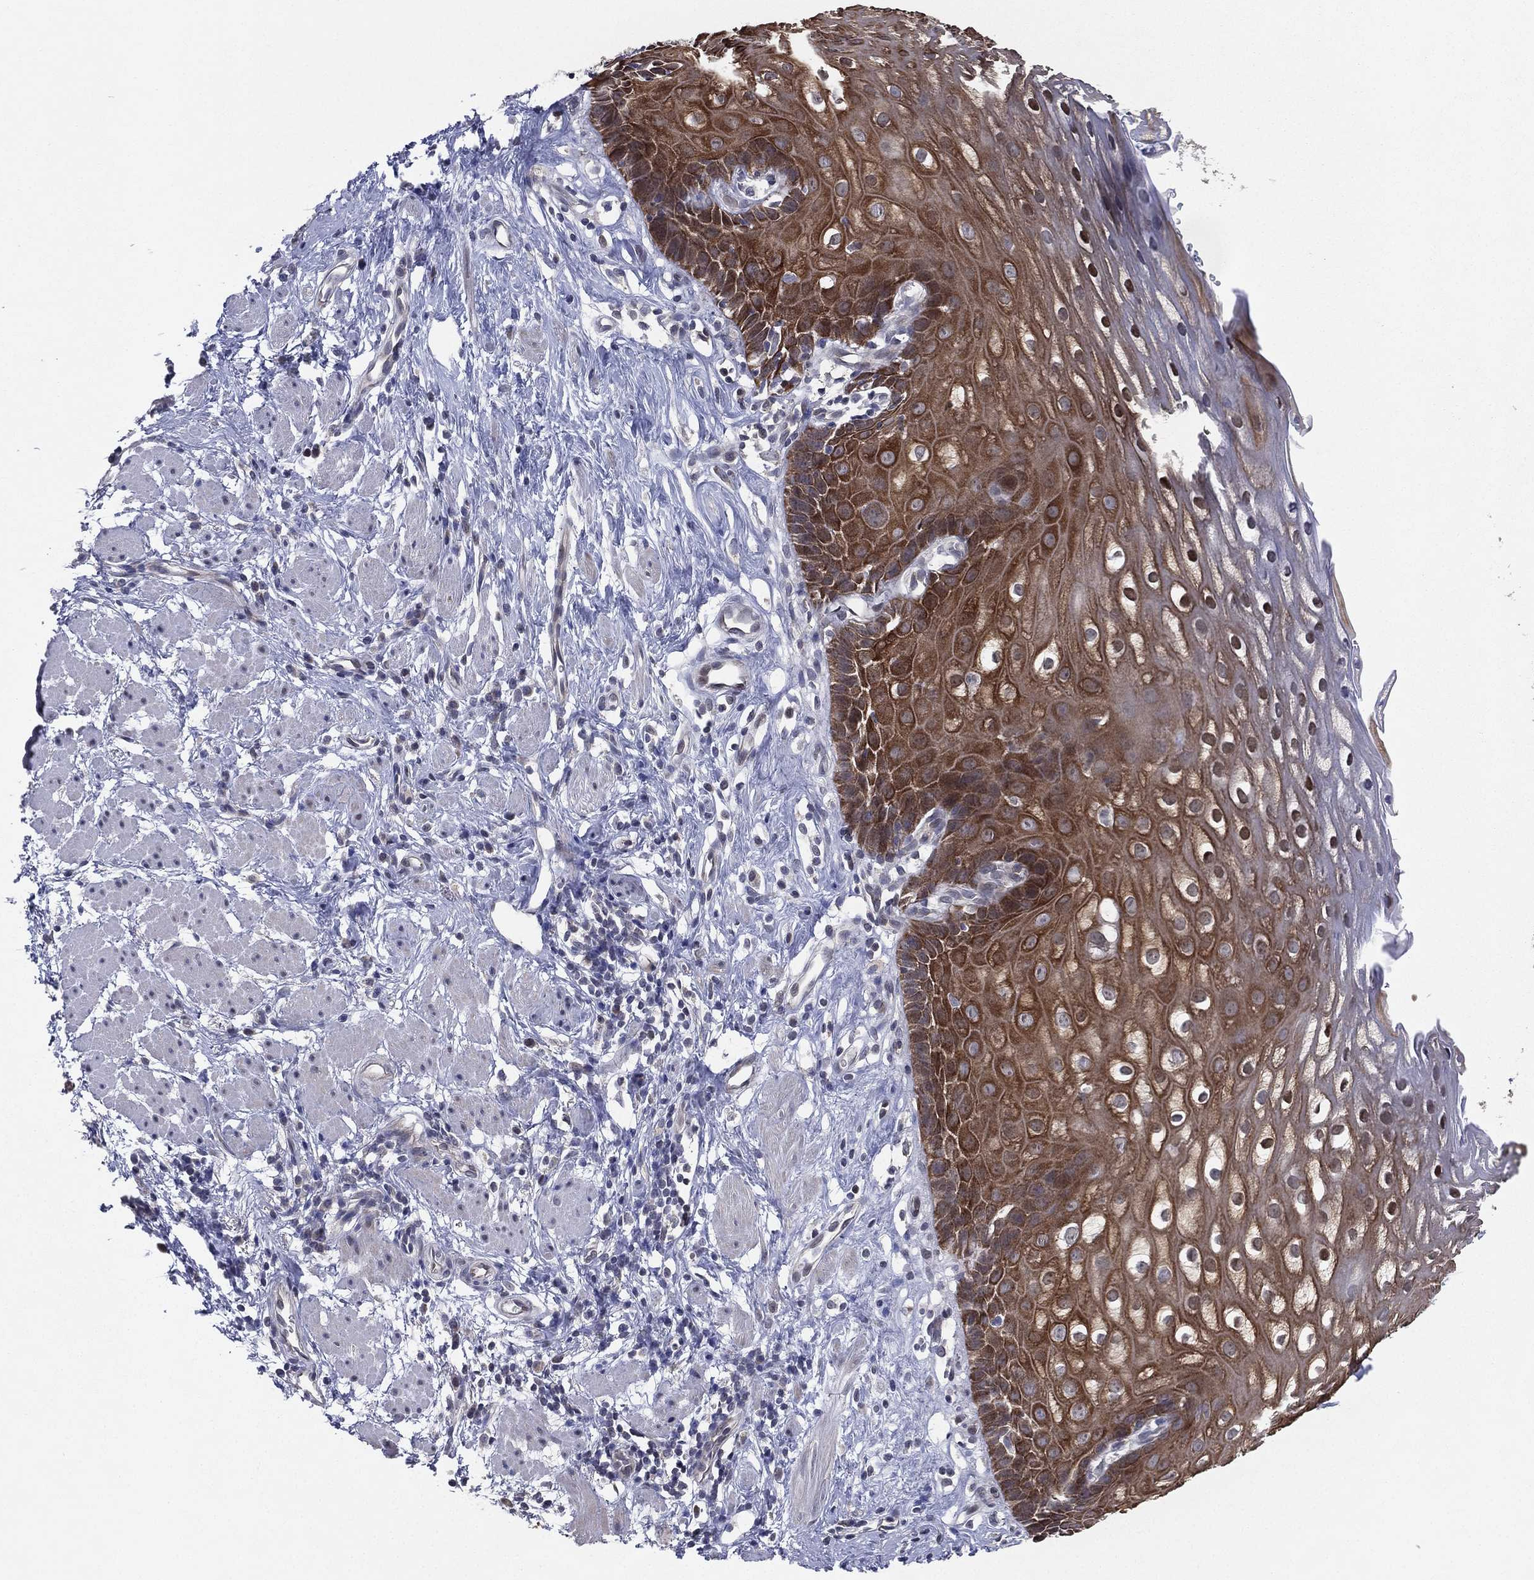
{"staining": {"intensity": "strong", "quantity": ">75%", "location": "cytoplasmic/membranous"}, "tissue": "esophagus", "cell_type": "Squamous epithelial cells", "image_type": "normal", "snomed": [{"axis": "morphology", "description": "Normal tissue, NOS"}, {"axis": "topography", "description": "Esophagus"}], "caption": "Squamous epithelial cells exhibit high levels of strong cytoplasmic/membranous positivity in approximately >75% of cells in normal esophagus. (Brightfield microscopy of DAB IHC at high magnification).", "gene": "KAT14", "patient": {"sex": "male", "age": 64}}